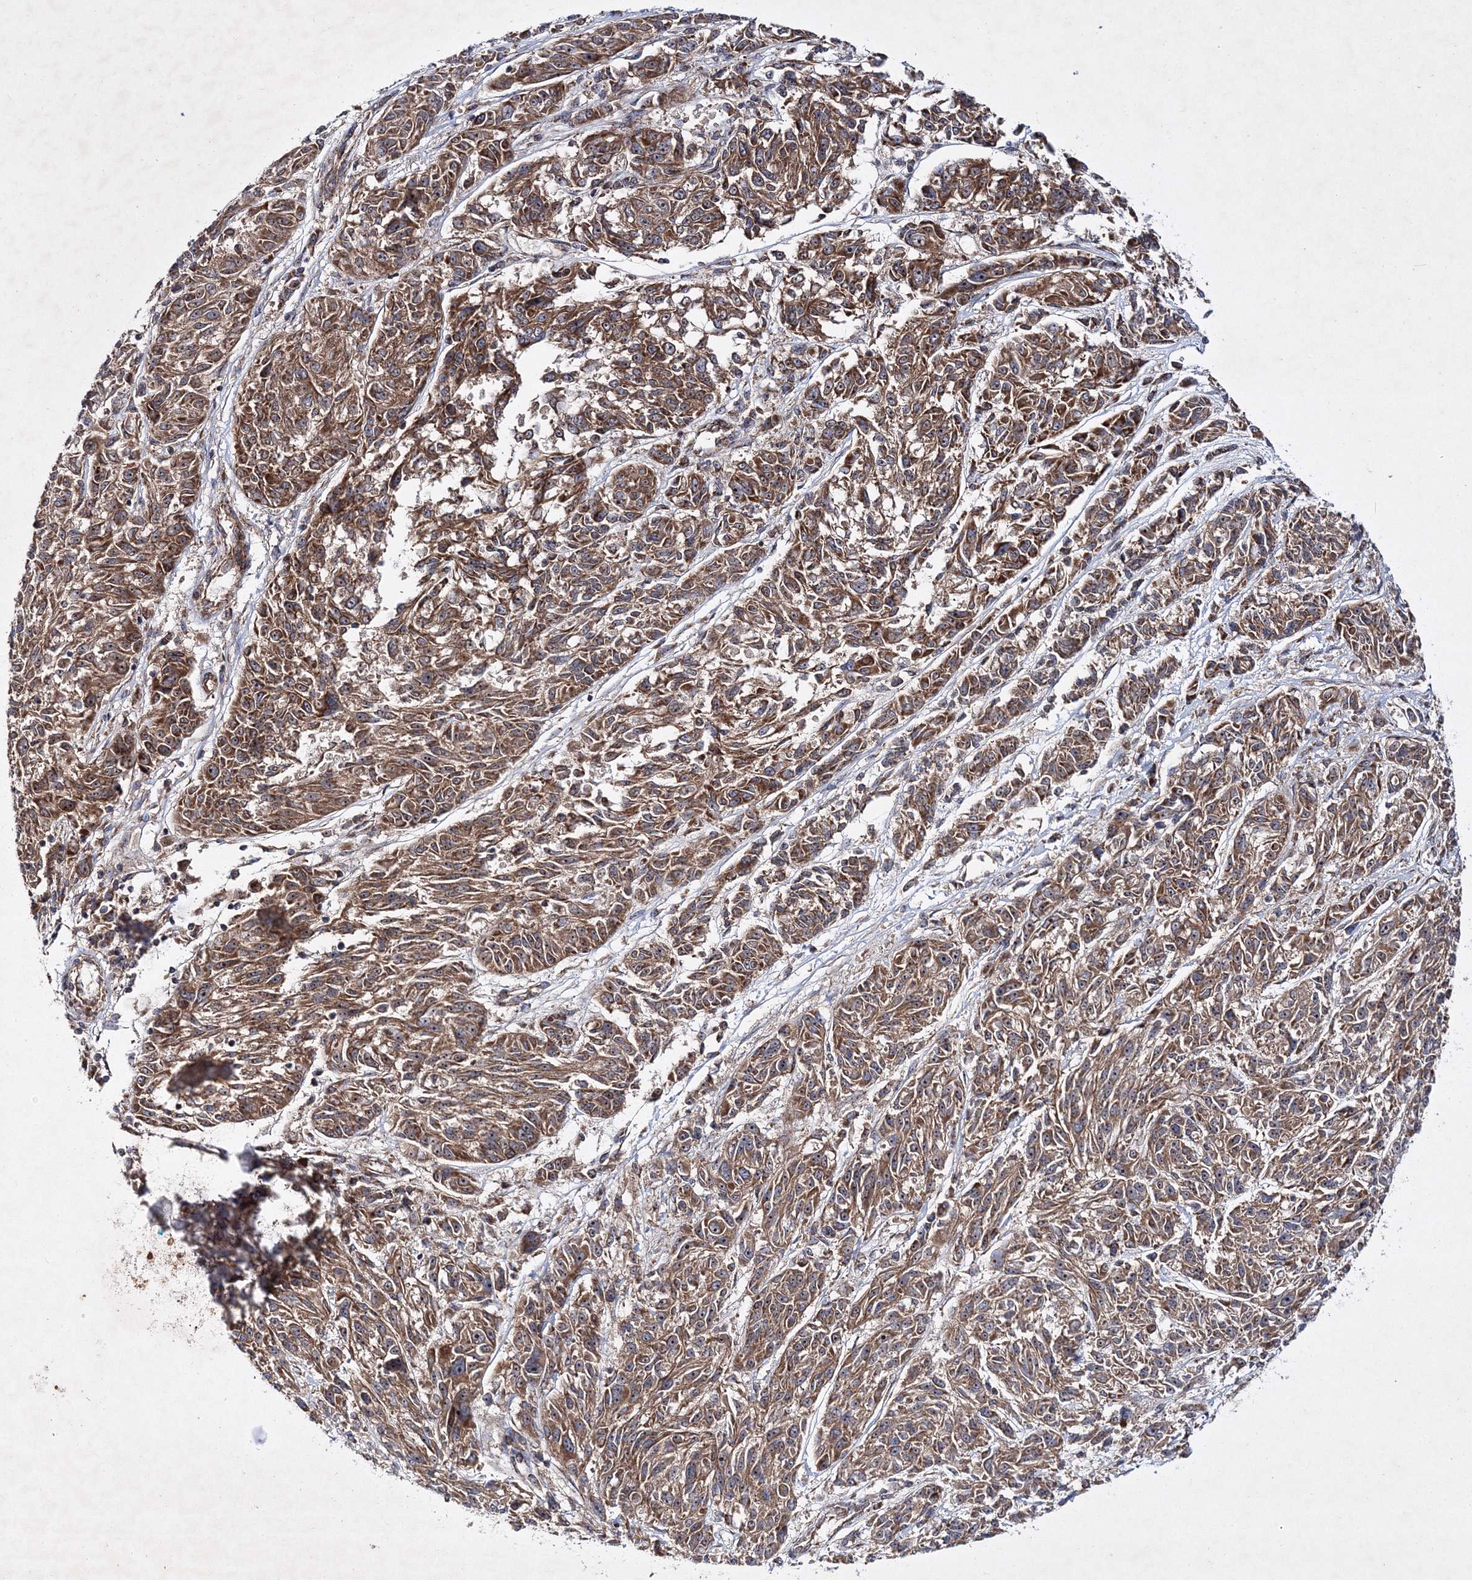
{"staining": {"intensity": "moderate", "quantity": ">75%", "location": "cytoplasmic/membranous"}, "tissue": "melanoma", "cell_type": "Tumor cells", "image_type": "cancer", "snomed": [{"axis": "morphology", "description": "Malignant melanoma, NOS"}, {"axis": "topography", "description": "Skin"}], "caption": "Human malignant melanoma stained for a protein (brown) displays moderate cytoplasmic/membranous positive expression in about >75% of tumor cells.", "gene": "SCRN3", "patient": {"sex": "male", "age": 53}}